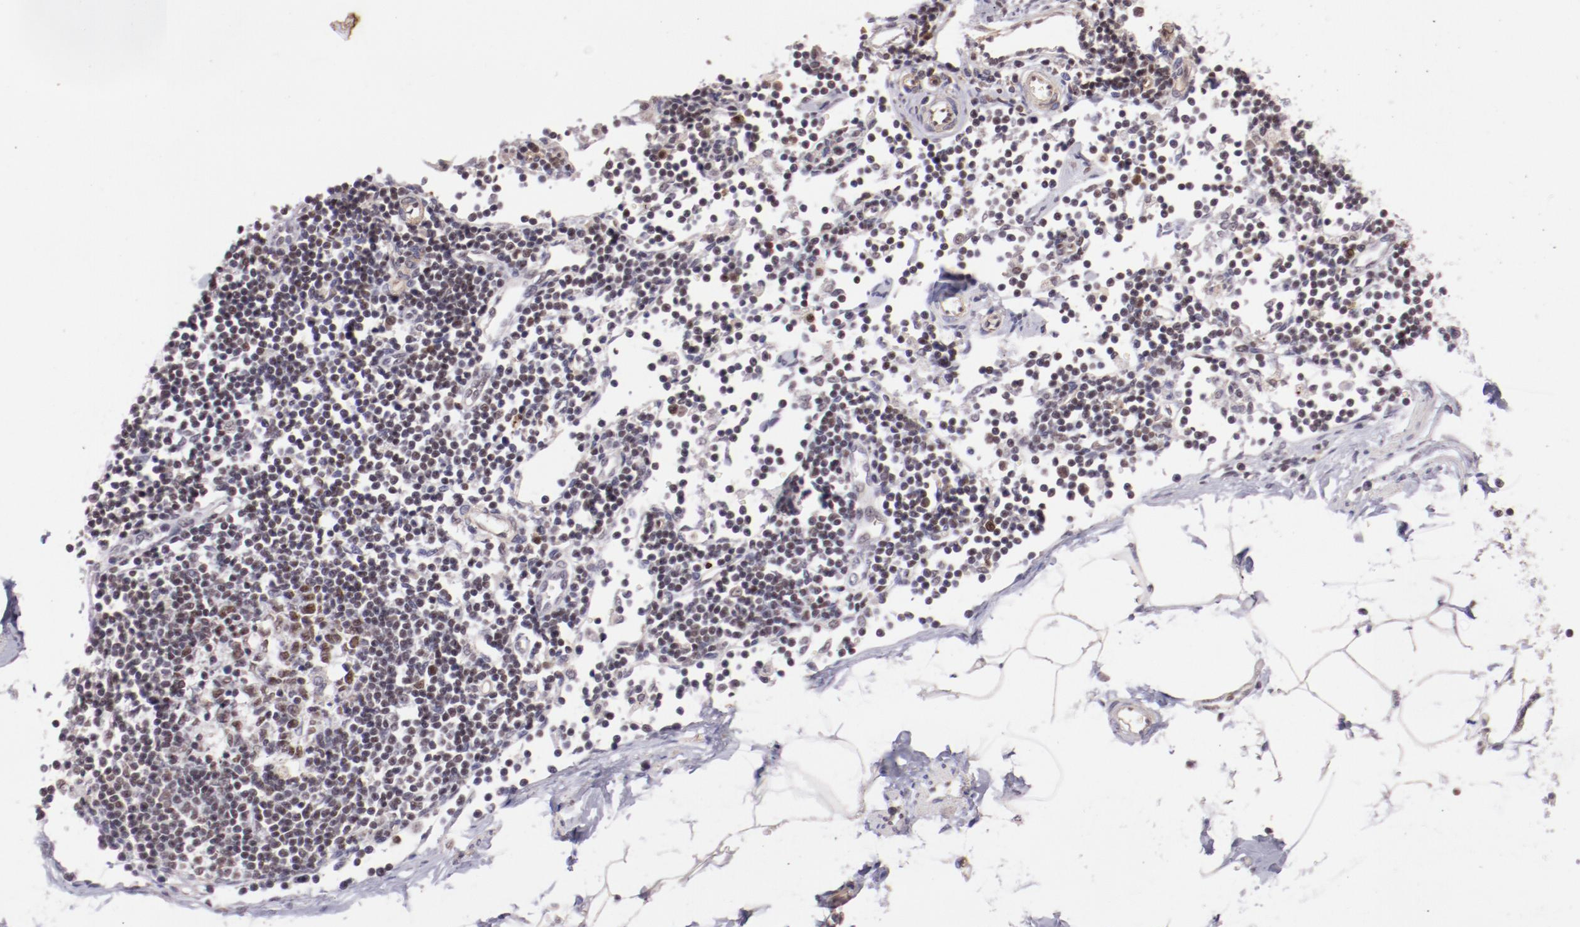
{"staining": {"intensity": "weak", "quantity": ">75%", "location": "cytoplasmic/membranous"}, "tissue": "adipose tissue", "cell_type": "Adipocytes", "image_type": "normal", "snomed": [{"axis": "morphology", "description": "Normal tissue, NOS"}, {"axis": "morphology", "description": "Adenocarcinoma, NOS"}, {"axis": "topography", "description": "Colon"}, {"axis": "topography", "description": "Peripheral nerve tissue"}], "caption": "This is a photomicrograph of IHC staining of normal adipose tissue, which shows weak expression in the cytoplasmic/membranous of adipocytes.", "gene": "ELF1", "patient": {"sex": "male", "age": 14}}